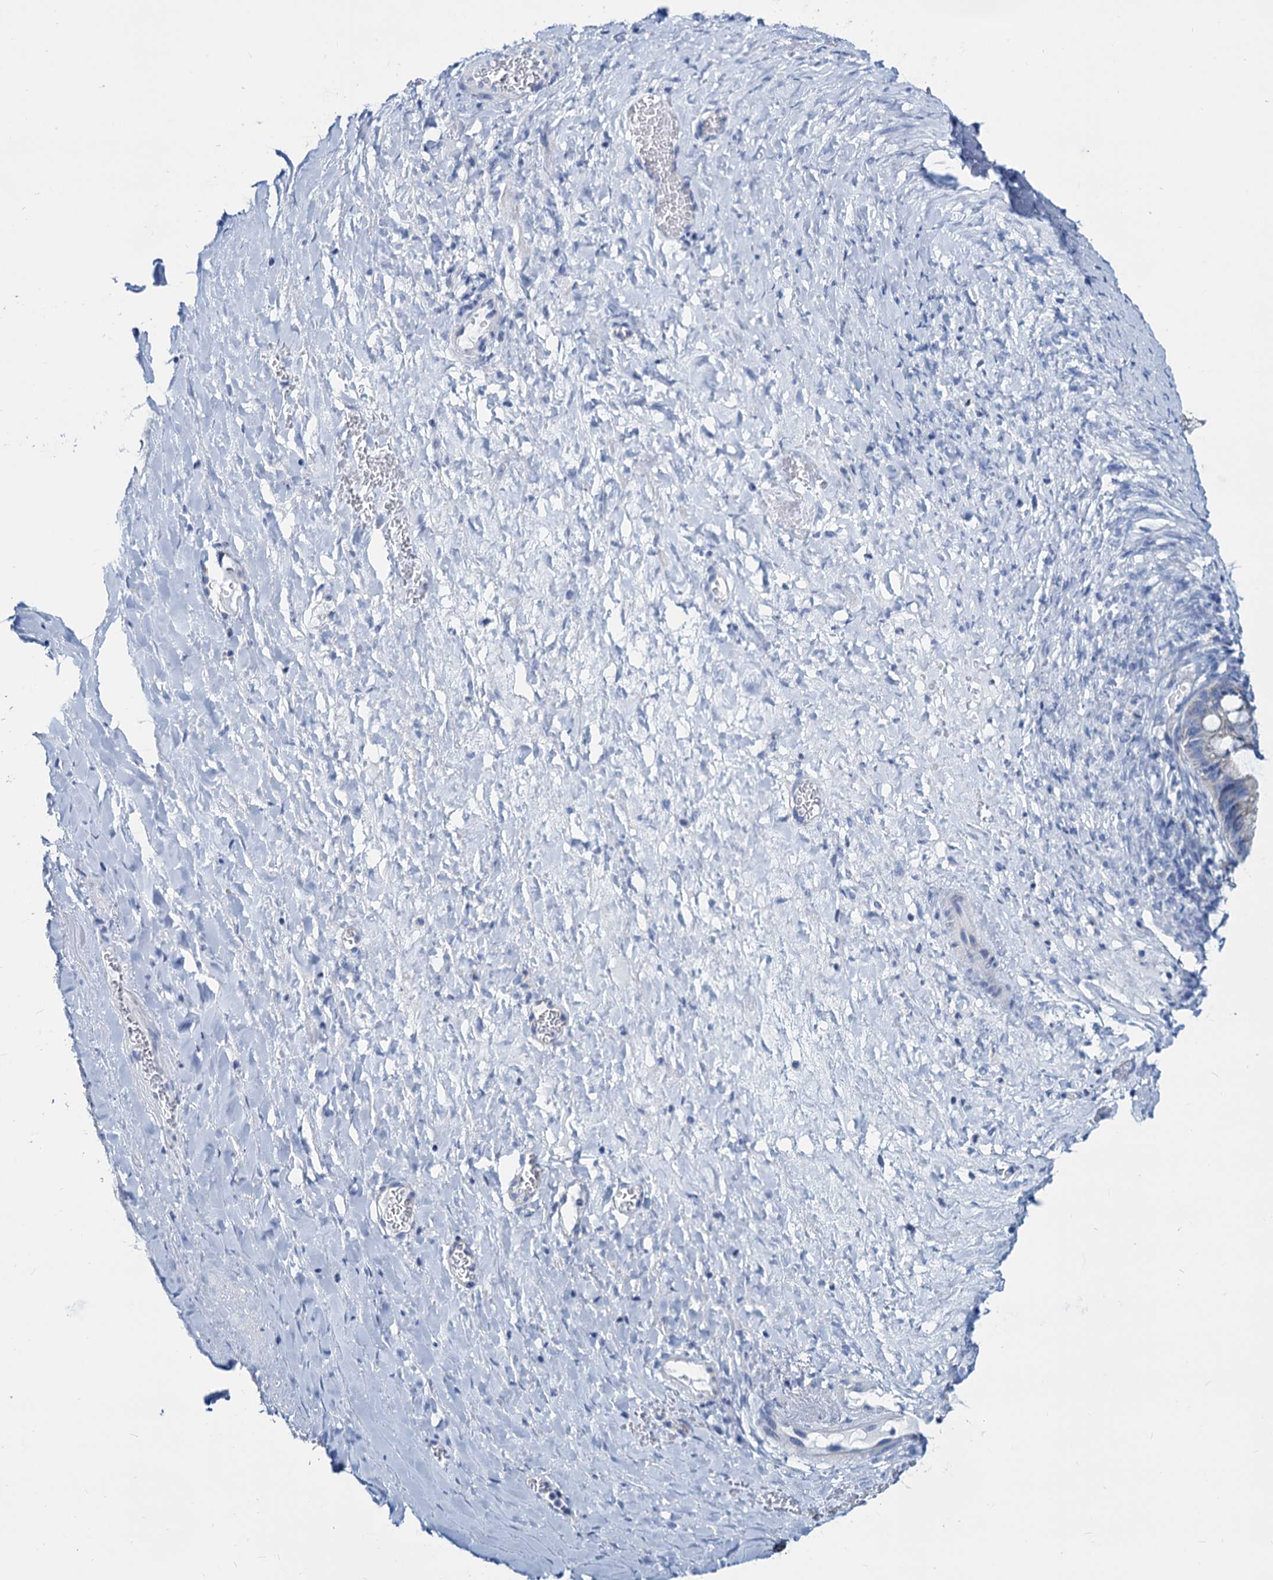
{"staining": {"intensity": "negative", "quantity": "none", "location": "none"}, "tissue": "ovarian cancer", "cell_type": "Tumor cells", "image_type": "cancer", "snomed": [{"axis": "morphology", "description": "Cystadenocarcinoma, mucinous, NOS"}, {"axis": "topography", "description": "Ovary"}], "caption": "An immunohistochemistry histopathology image of ovarian cancer is shown. There is no staining in tumor cells of ovarian cancer.", "gene": "SLC1A3", "patient": {"sex": "female", "age": 73}}